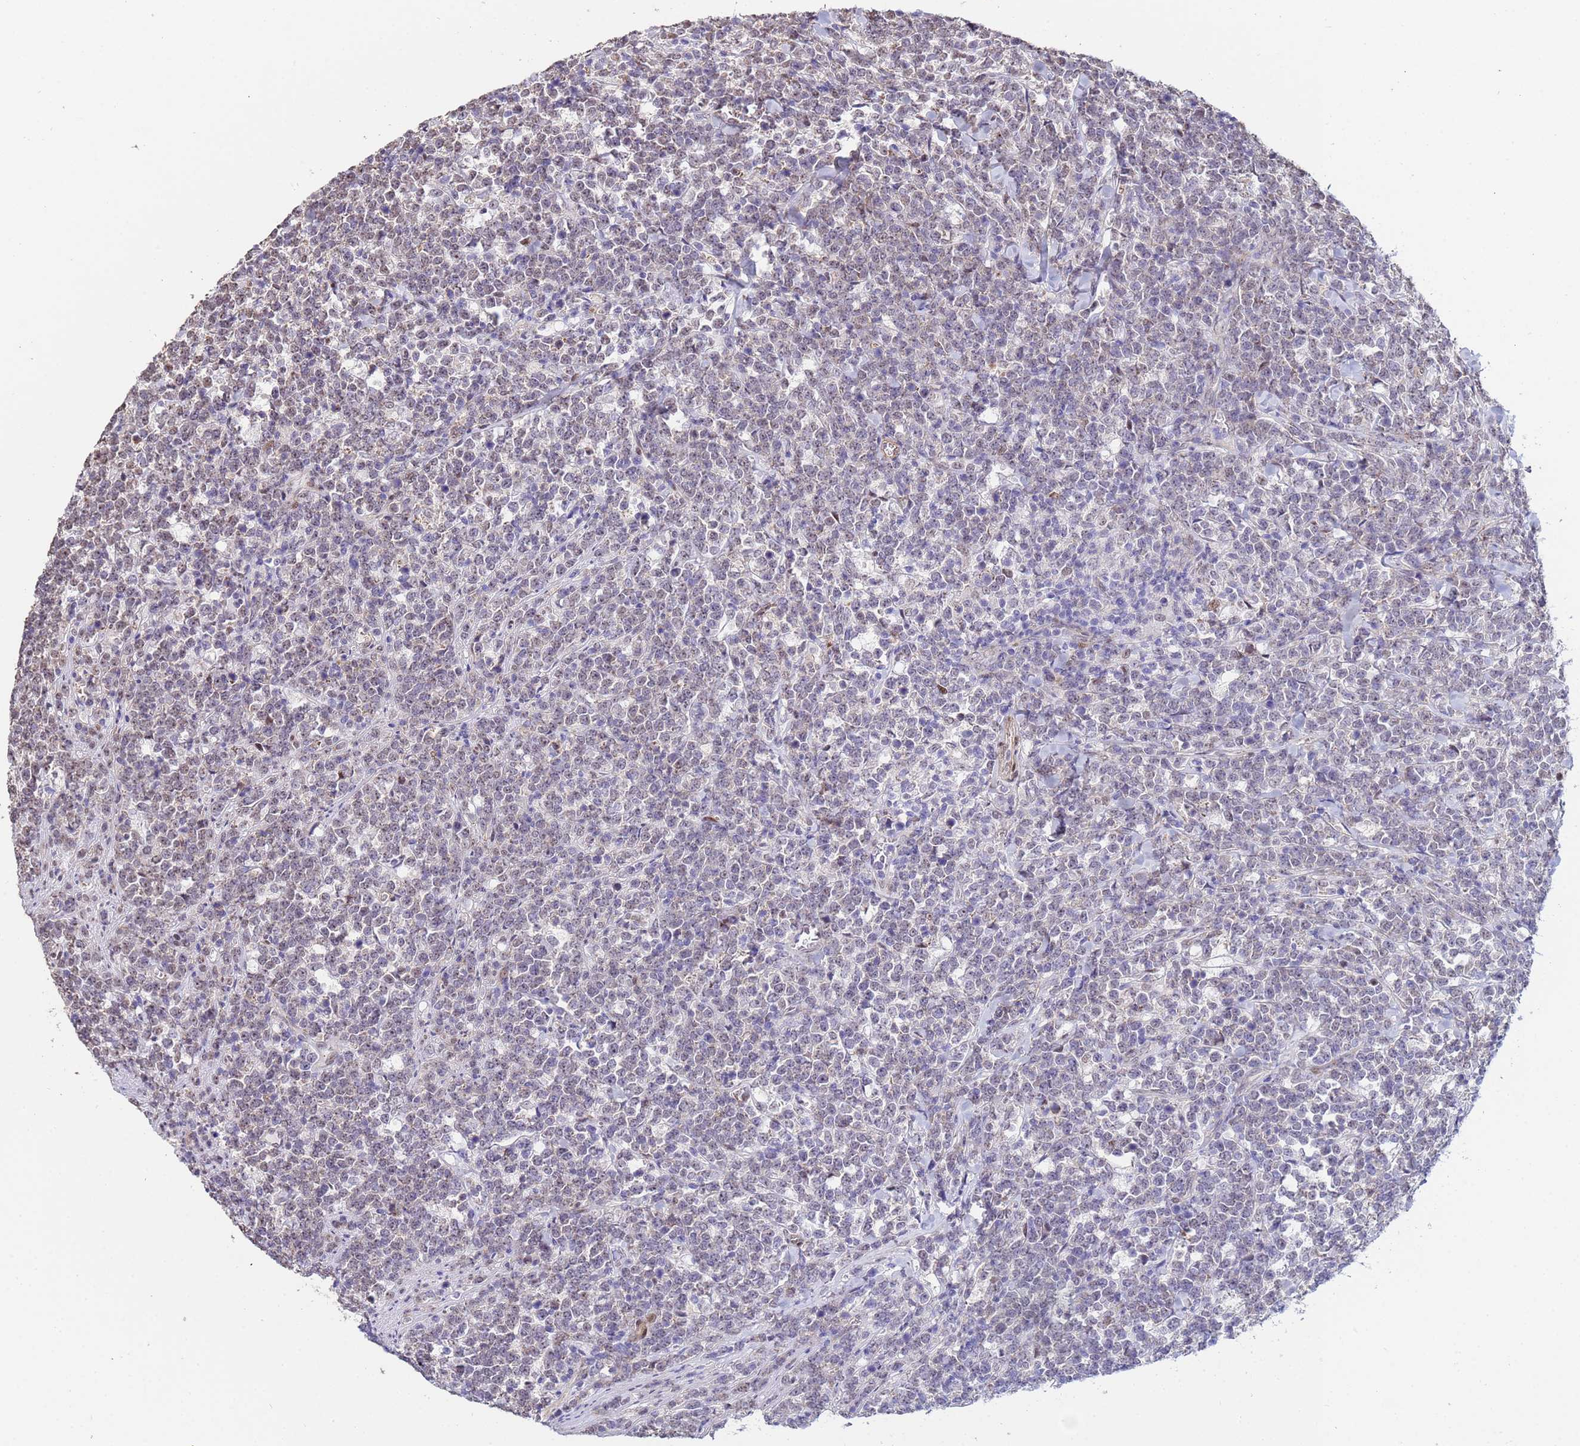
{"staining": {"intensity": "negative", "quantity": "none", "location": "none"}, "tissue": "lymphoma", "cell_type": "Tumor cells", "image_type": "cancer", "snomed": [{"axis": "morphology", "description": "Malignant lymphoma, non-Hodgkin's type, High grade"}, {"axis": "topography", "description": "Small intestine"}], "caption": "Immunohistochemistry of lymphoma displays no expression in tumor cells.", "gene": "TRIP6", "patient": {"sex": "male", "age": 8}}